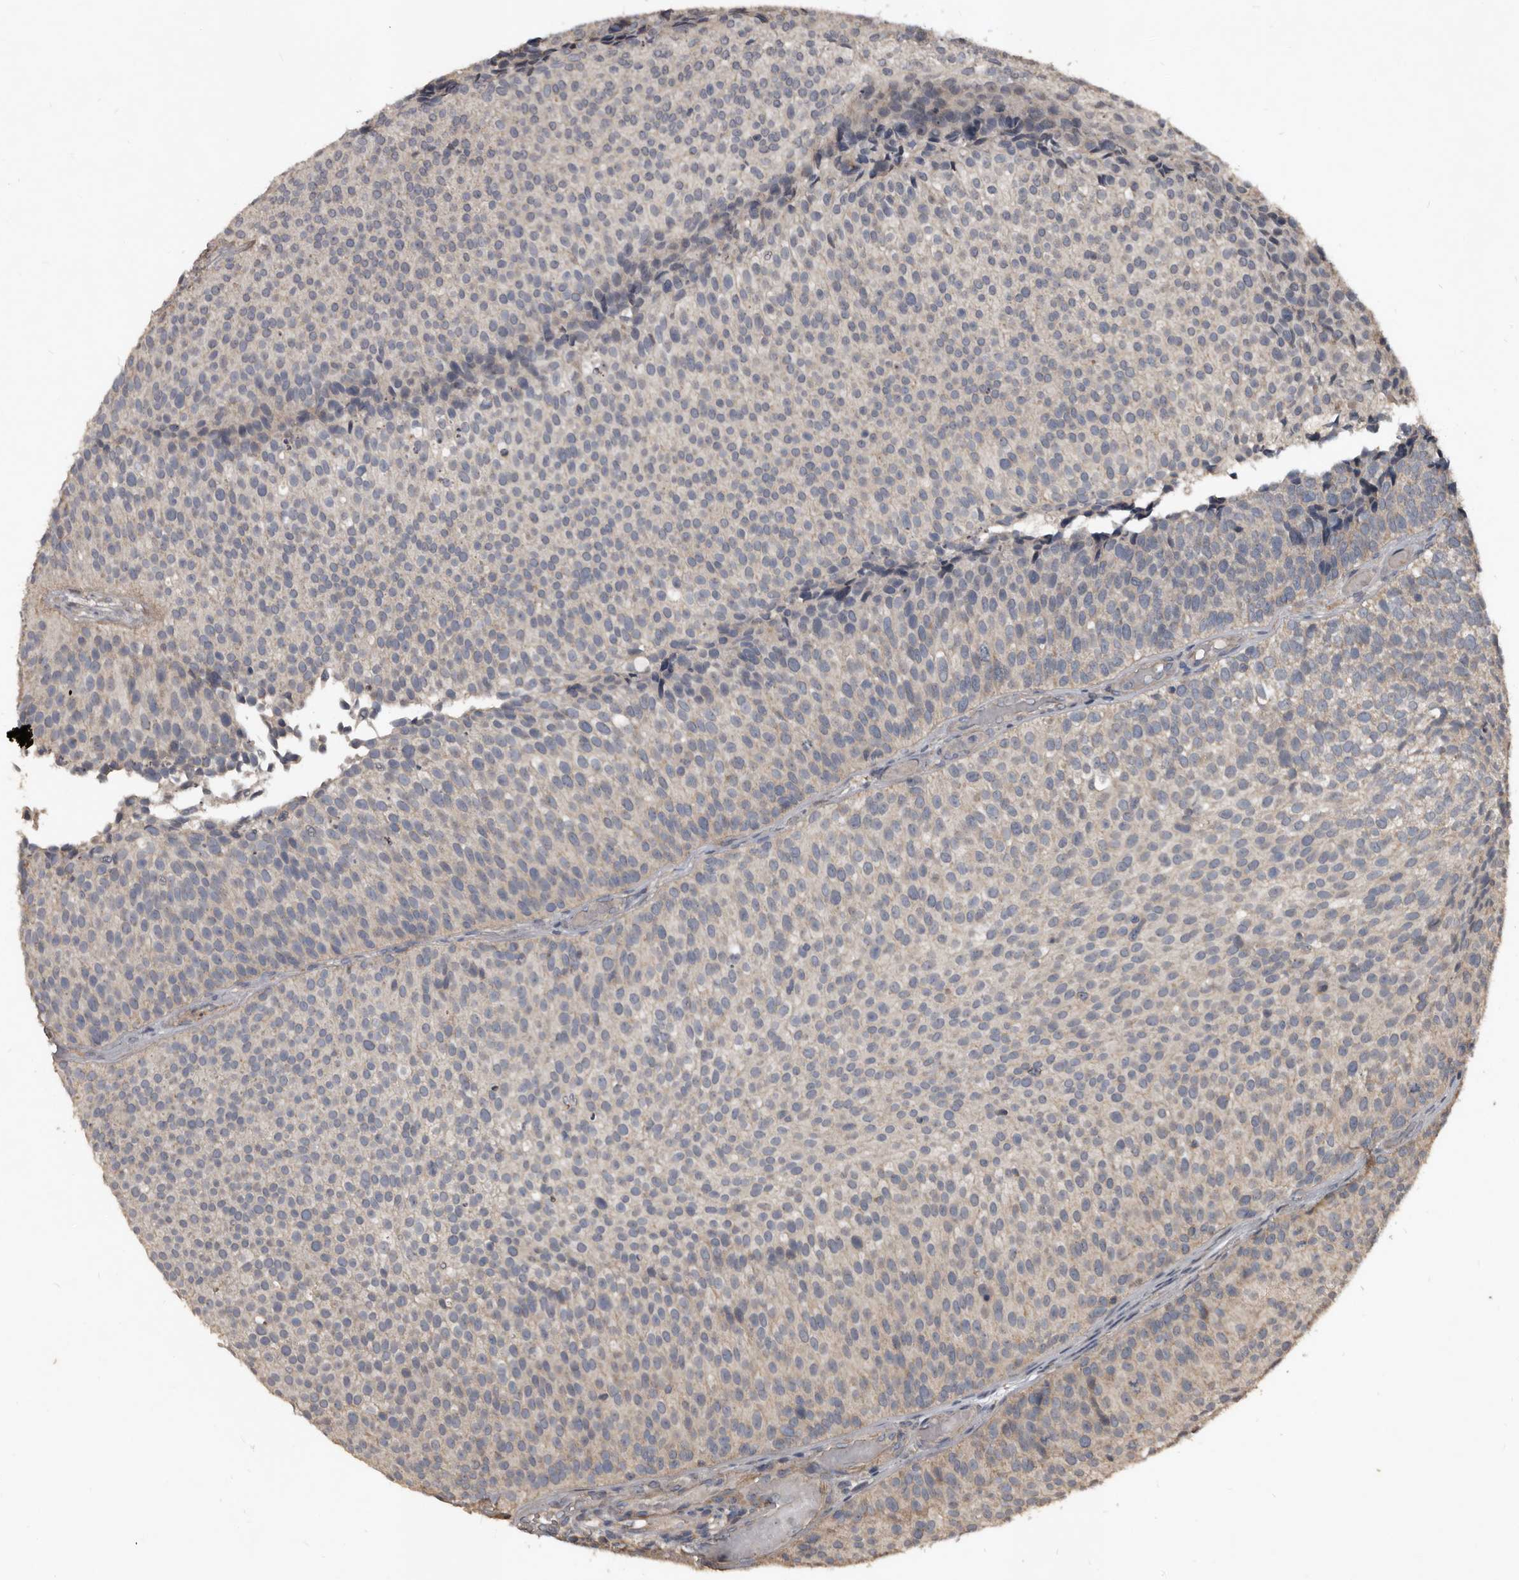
{"staining": {"intensity": "weak", "quantity": "<25%", "location": "cytoplasmic/membranous"}, "tissue": "urothelial cancer", "cell_type": "Tumor cells", "image_type": "cancer", "snomed": [{"axis": "morphology", "description": "Urothelial carcinoma, Low grade"}, {"axis": "topography", "description": "Urinary bladder"}], "caption": "Immunohistochemistry photomicrograph of neoplastic tissue: human urothelial carcinoma (low-grade) stained with DAB reveals no significant protein expression in tumor cells.", "gene": "GREB1", "patient": {"sex": "male", "age": 86}}